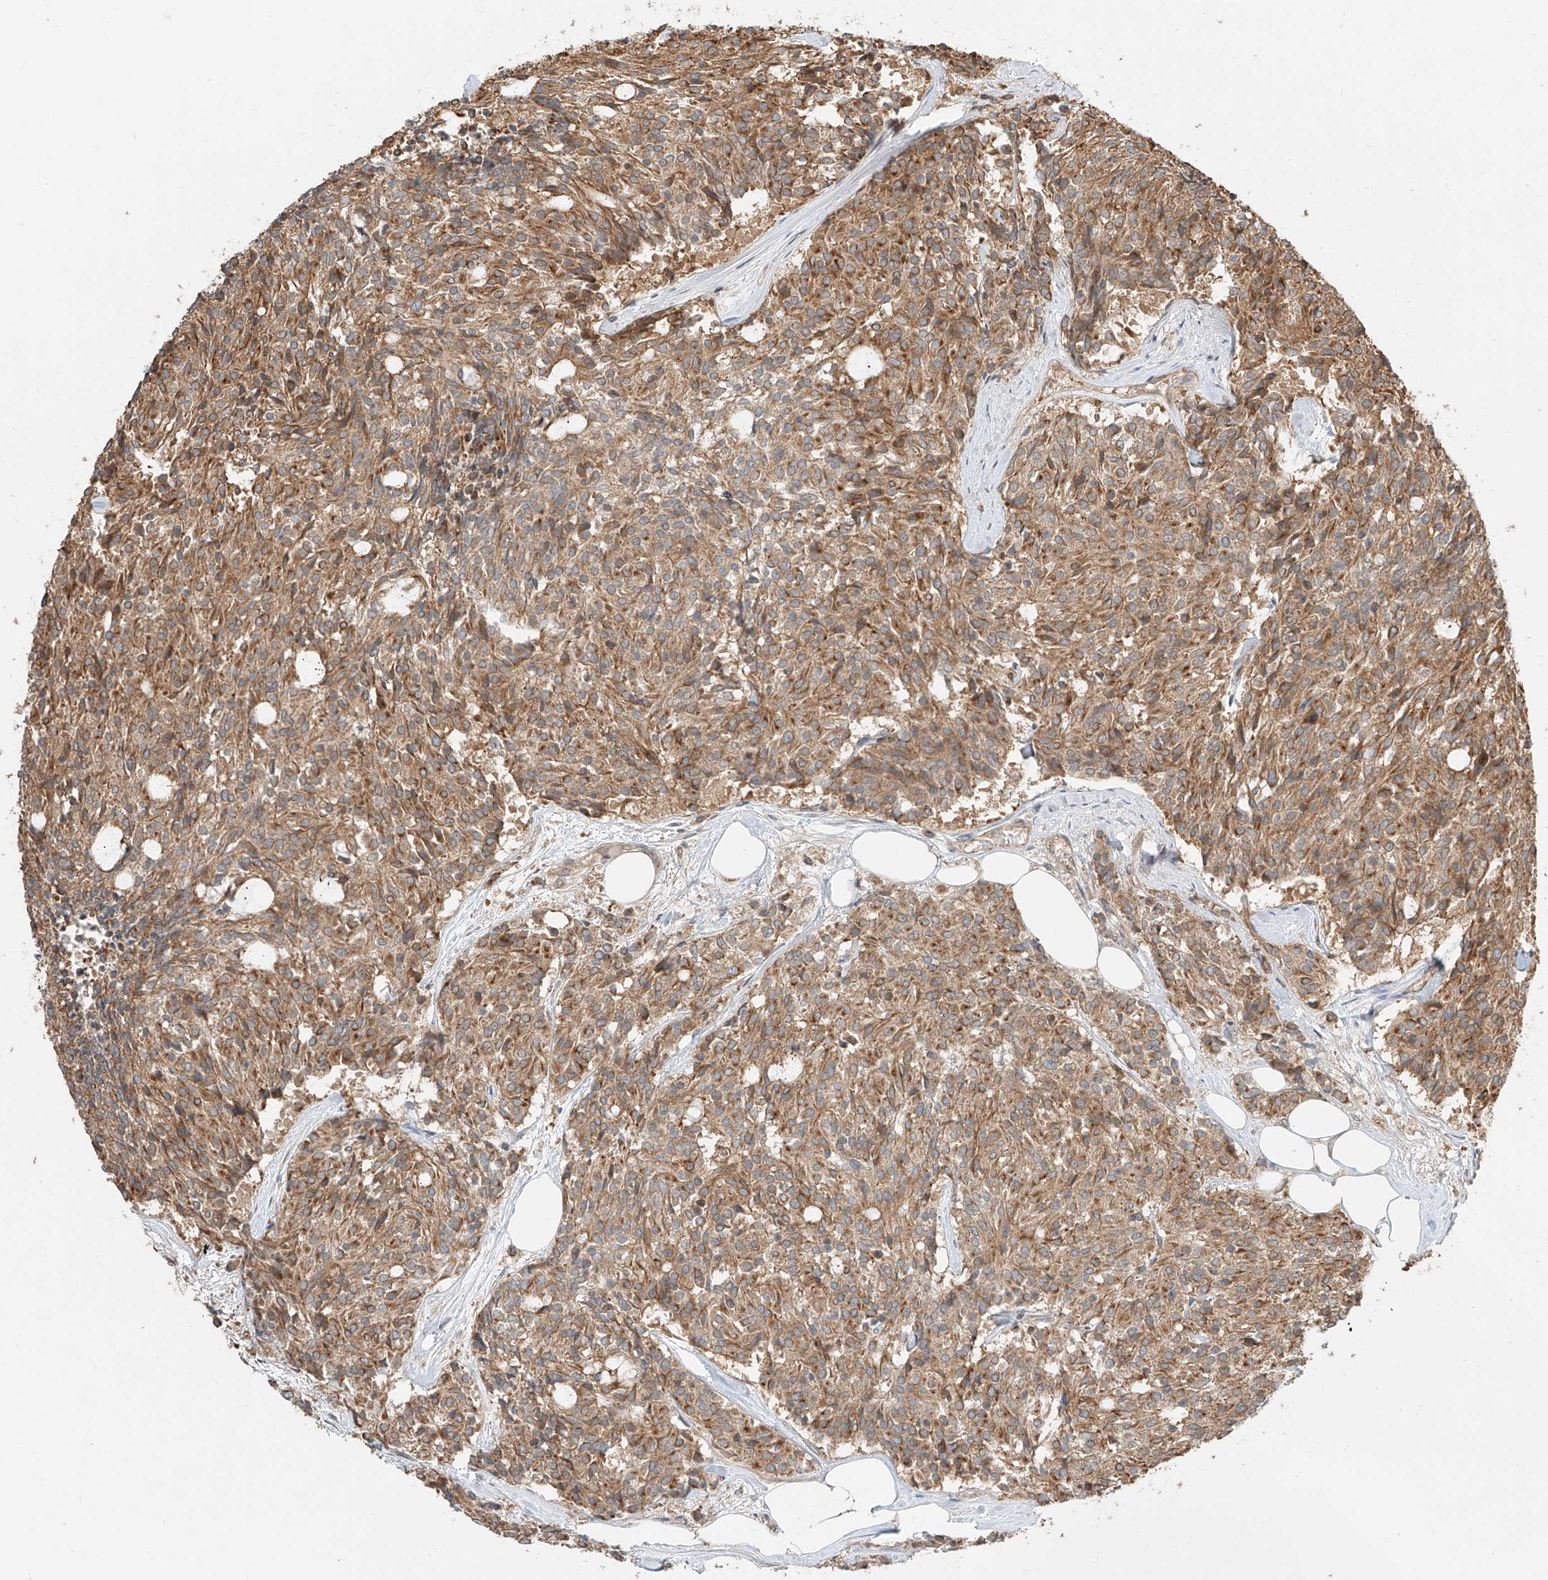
{"staining": {"intensity": "moderate", "quantity": ">75%", "location": "cytoplasmic/membranous"}, "tissue": "carcinoid", "cell_type": "Tumor cells", "image_type": "cancer", "snomed": [{"axis": "morphology", "description": "Carcinoid, malignant, NOS"}, {"axis": "topography", "description": "Pancreas"}], "caption": "Tumor cells exhibit medium levels of moderate cytoplasmic/membranous expression in about >75% of cells in human carcinoid.", "gene": "CEP162", "patient": {"sex": "female", "age": 54}}